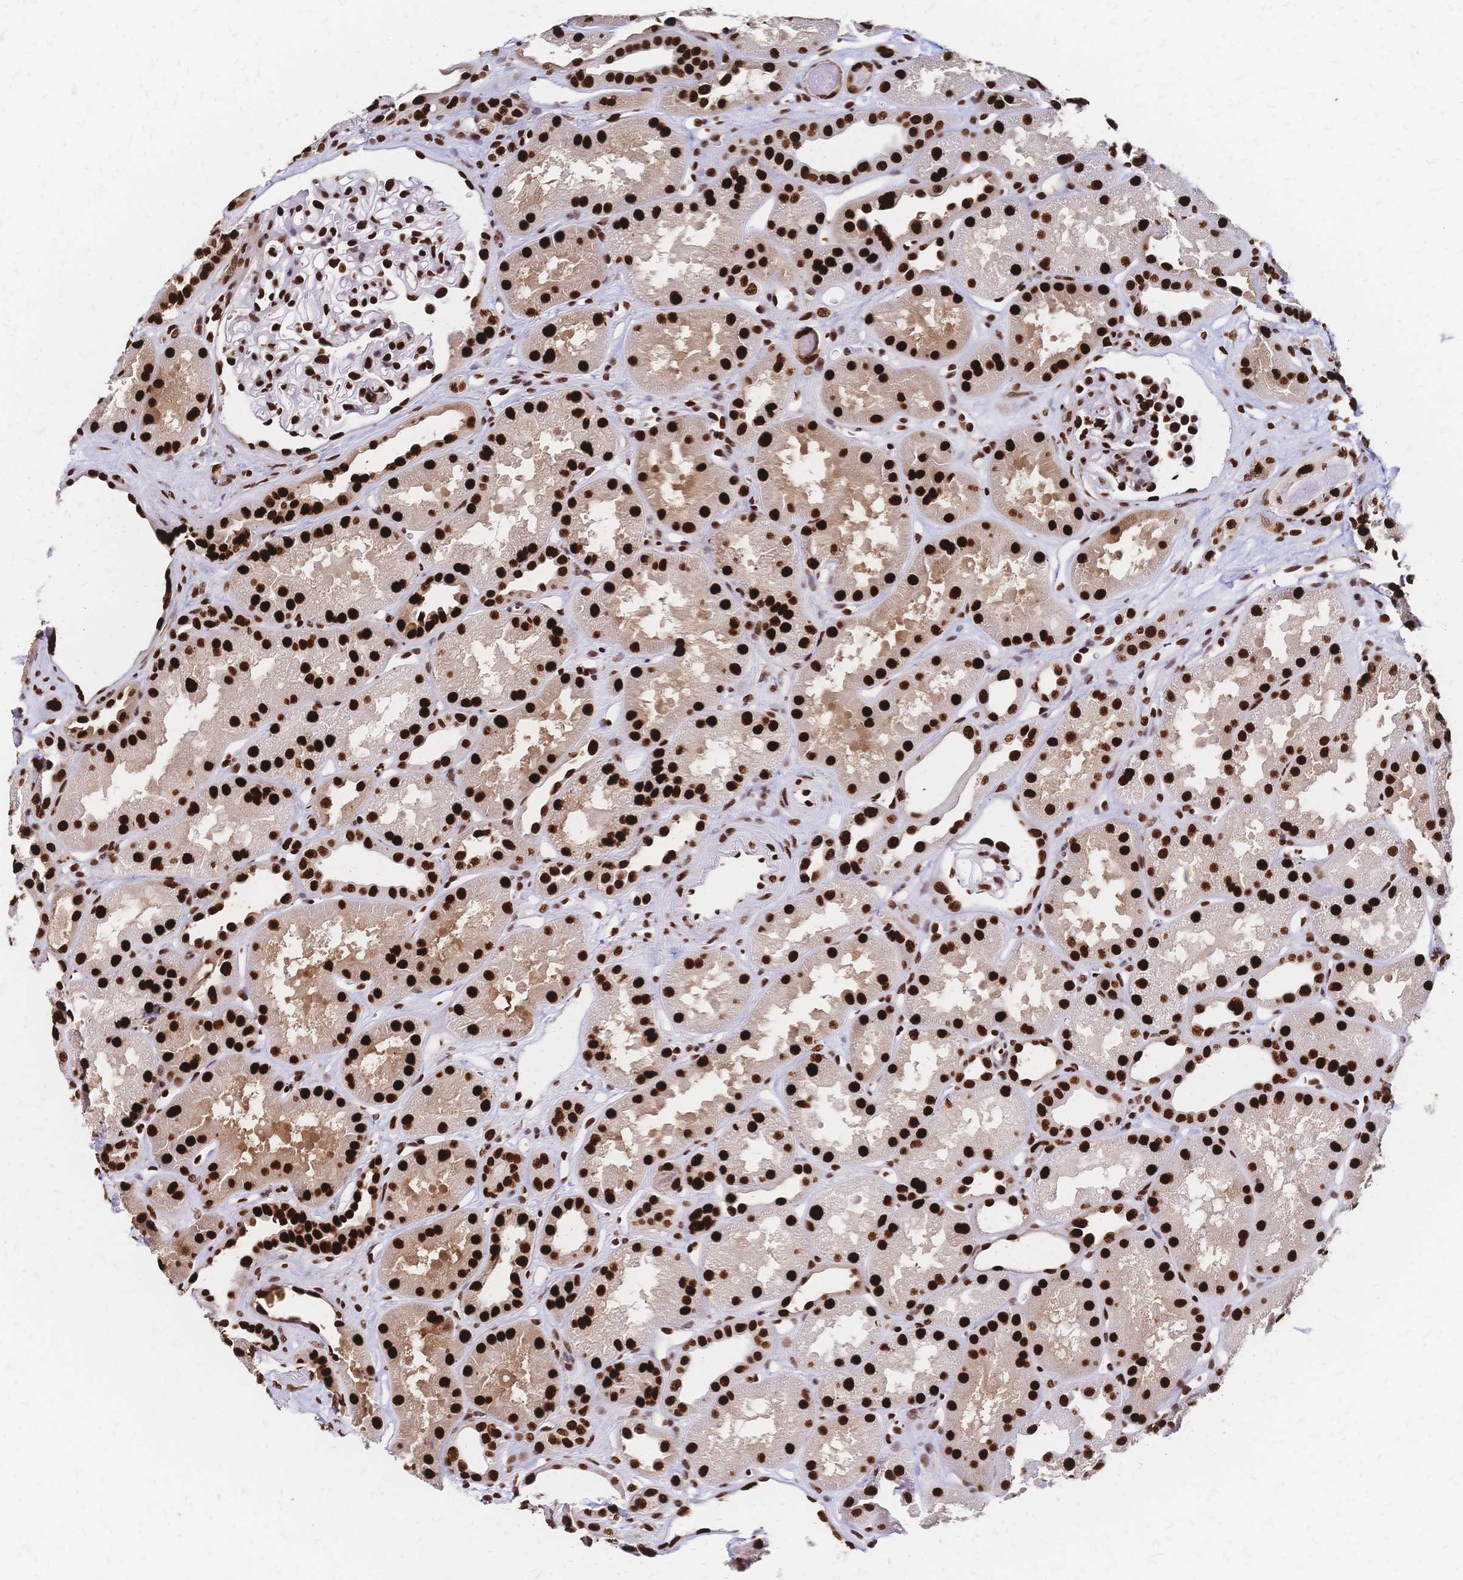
{"staining": {"intensity": "strong", "quantity": ">75%", "location": "nuclear"}, "tissue": "kidney", "cell_type": "Cells in glomeruli", "image_type": "normal", "snomed": [{"axis": "morphology", "description": "Normal tissue, NOS"}, {"axis": "topography", "description": "Kidney"}], "caption": "DAB immunohistochemical staining of benign kidney shows strong nuclear protein positivity in about >75% of cells in glomeruli.", "gene": "HDGF", "patient": {"sex": "male", "age": 61}}